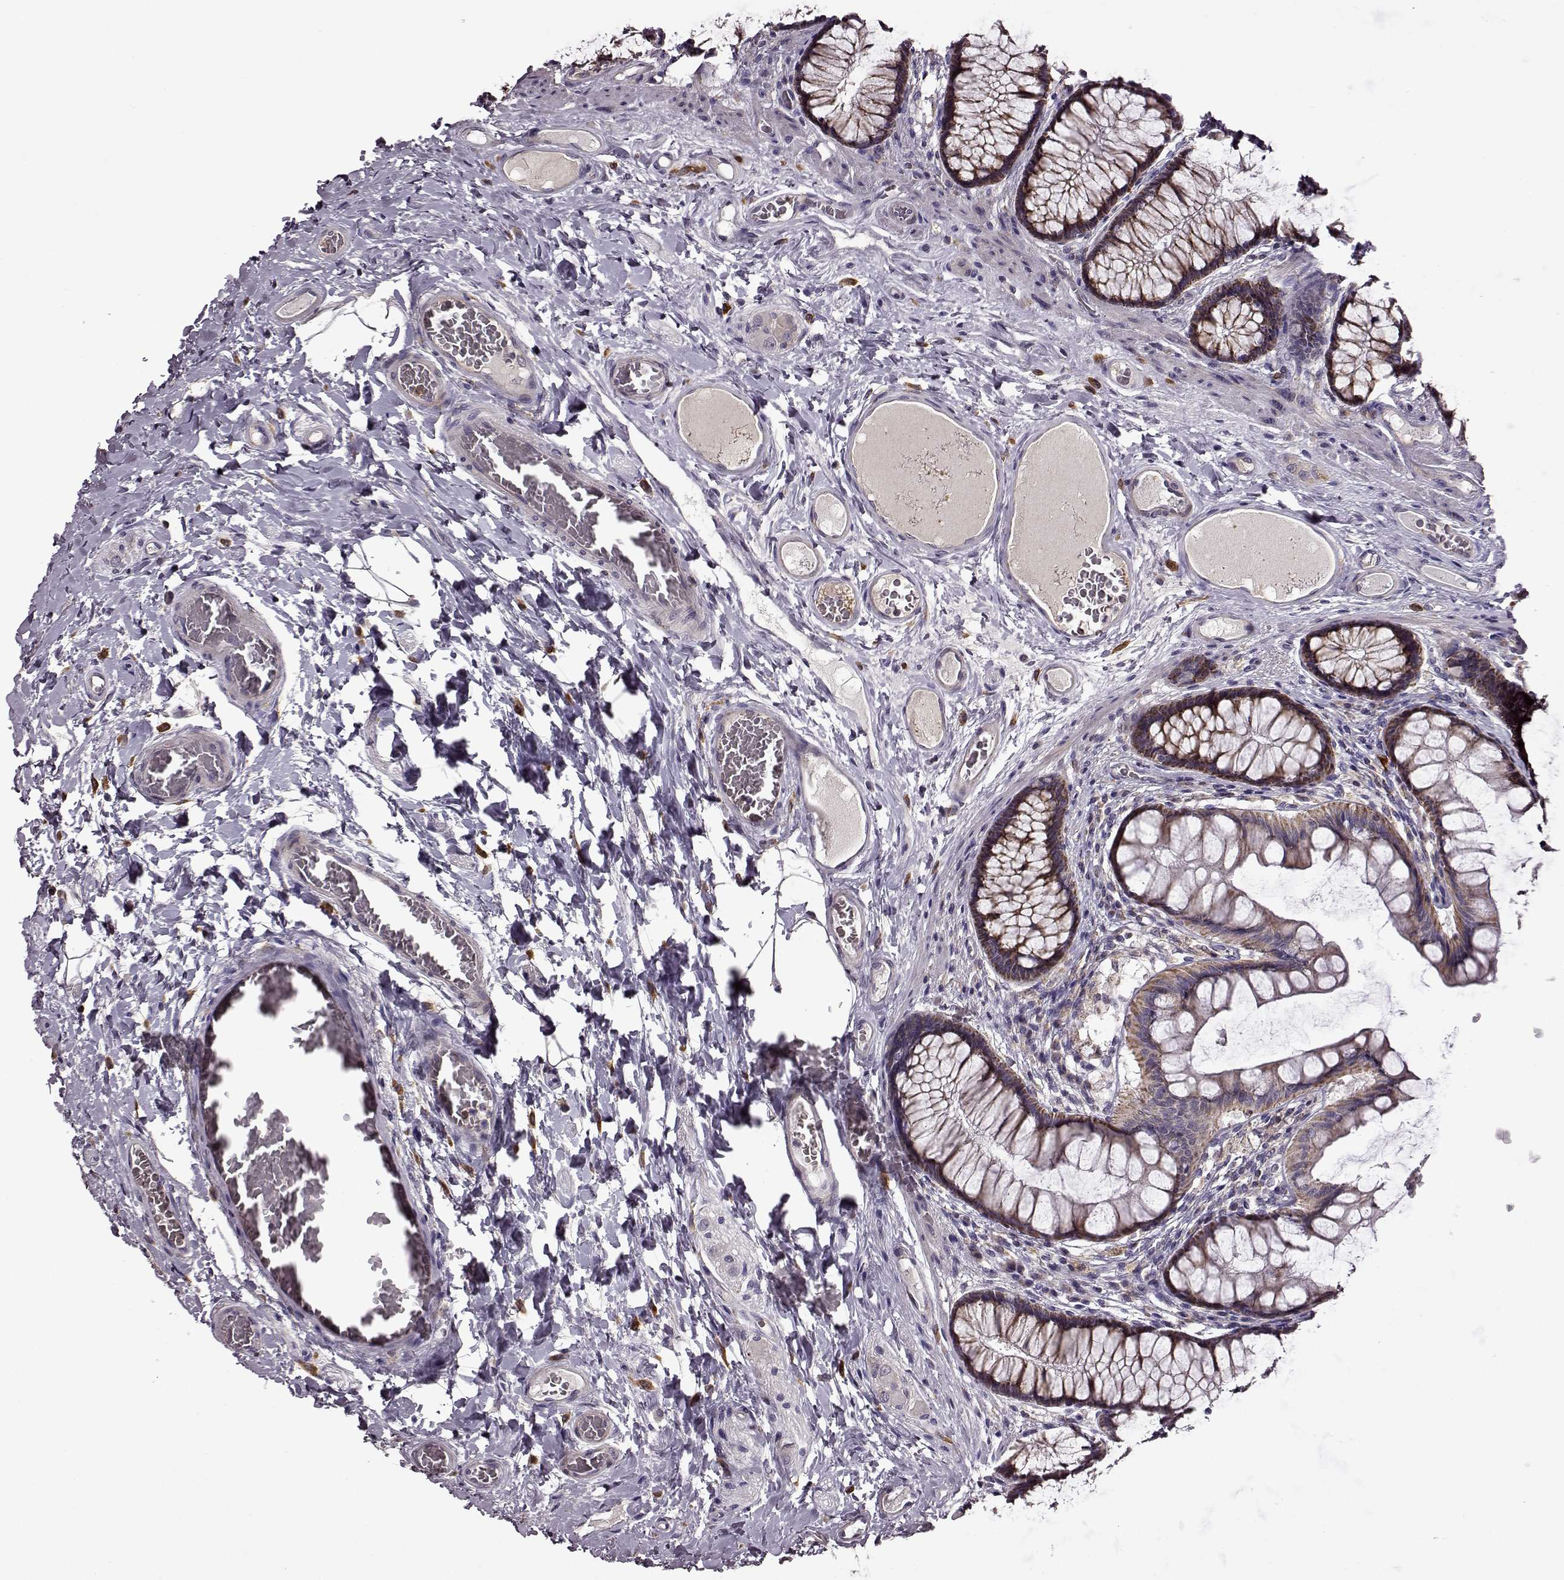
{"staining": {"intensity": "negative", "quantity": "none", "location": "none"}, "tissue": "colon", "cell_type": "Endothelial cells", "image_type": "normal", "snomed": [{"axis": "morphology", "description": "Normal tissue, NOS"}, {"axis": "topography", "description": "Colon"}], "caption": "Micrograph shows no significant protein expression in endothelial cells of benign colon.", "gene": "MTSS1", "patient": {"sex": "female", "age": 65}}